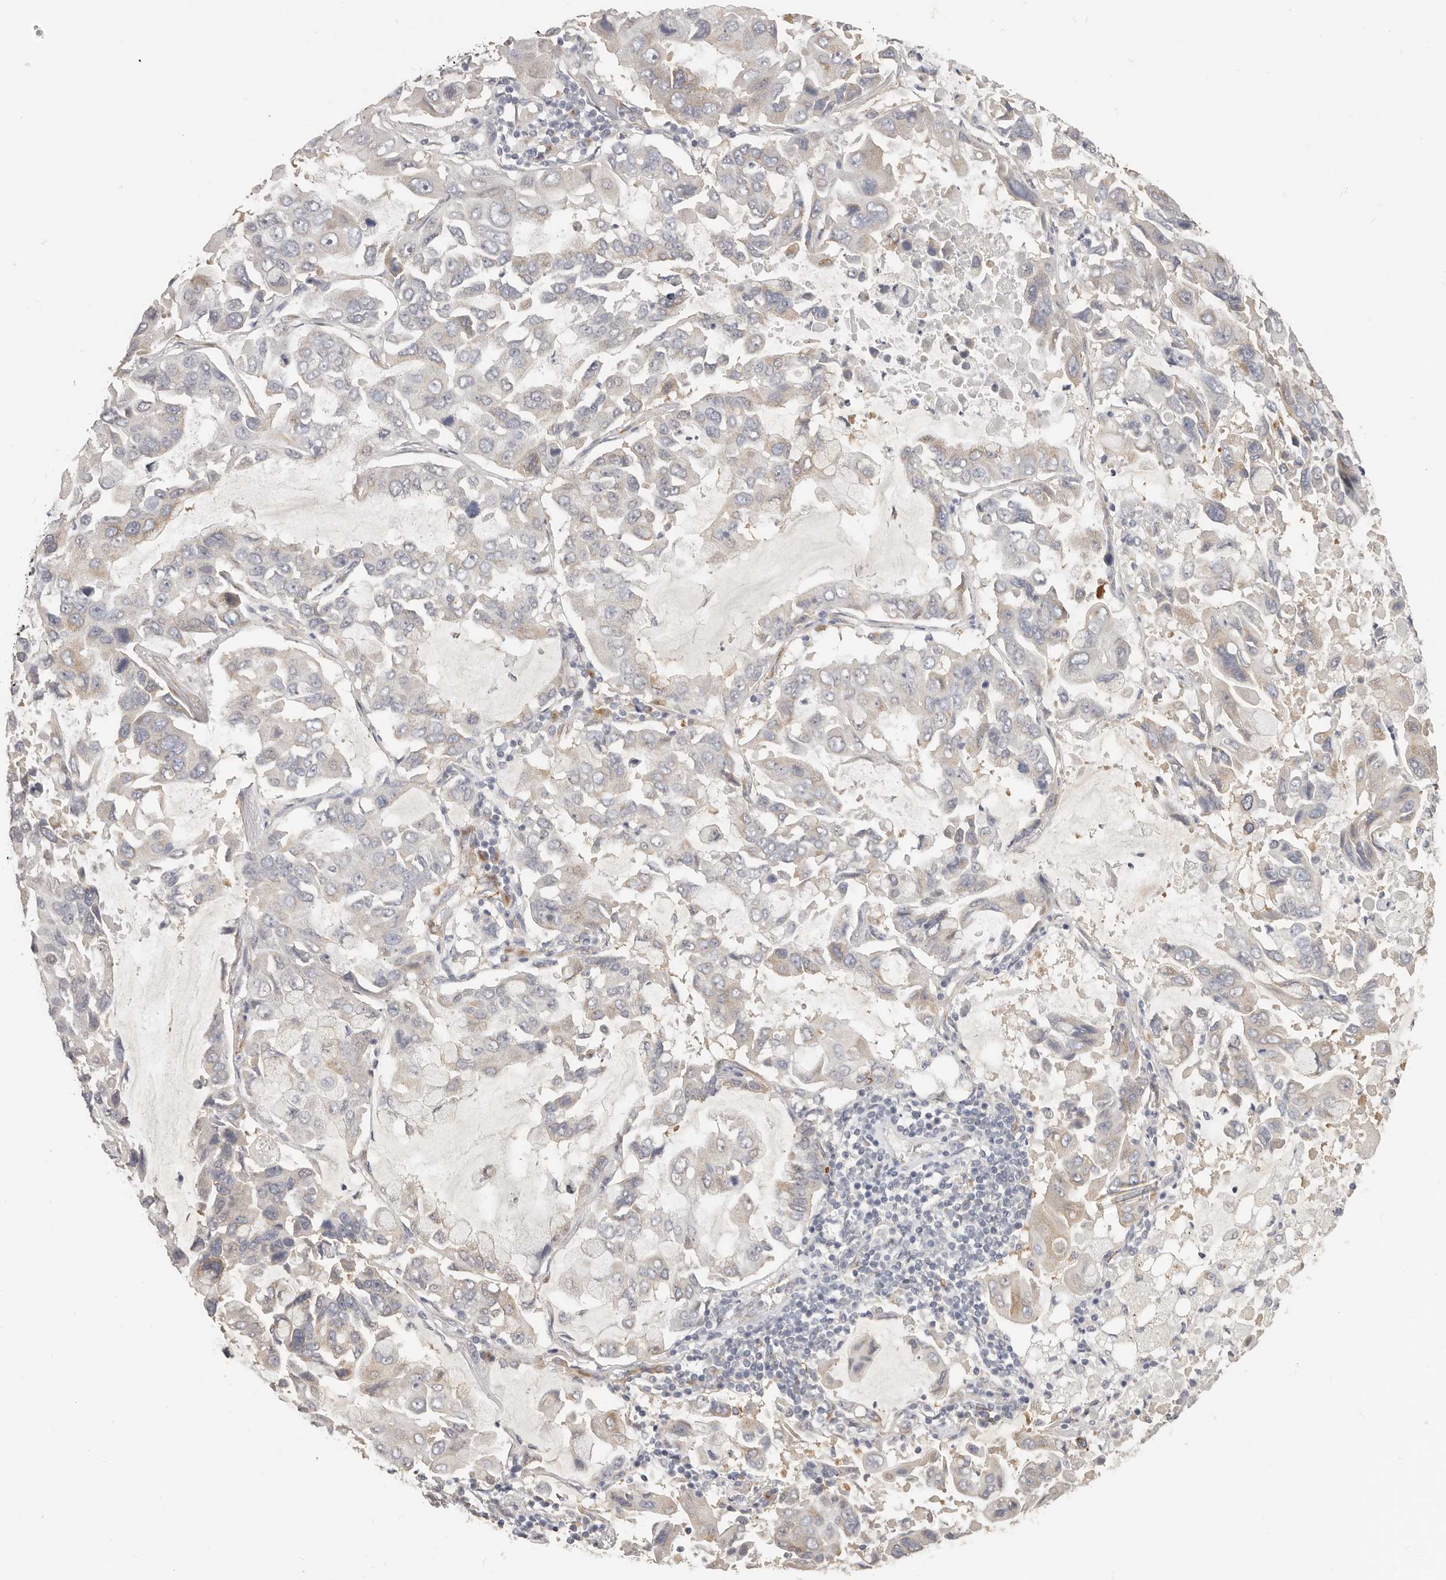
{"staining": {"intensity": "weak", "quantity": "25%-75%", "location": "cytoplasmic/membranous"}, "tissue": "lung cancer", "cell_type": "Tumor cells", "image_type": "cancer", "snomed": [{"axis": "morphology", "description": "Adenocarcinoma, NOS"}, {"axis": "topography", "description": "Lung"}], "caption": "Immunohistochemical staining of human lung cancer reveals low levels of weak cytoplasmic/membranous expression in approximately 25%-75% of tumor cells.", "gene": "RABAC1", "patient": {"sex": "male", "age": 64}}